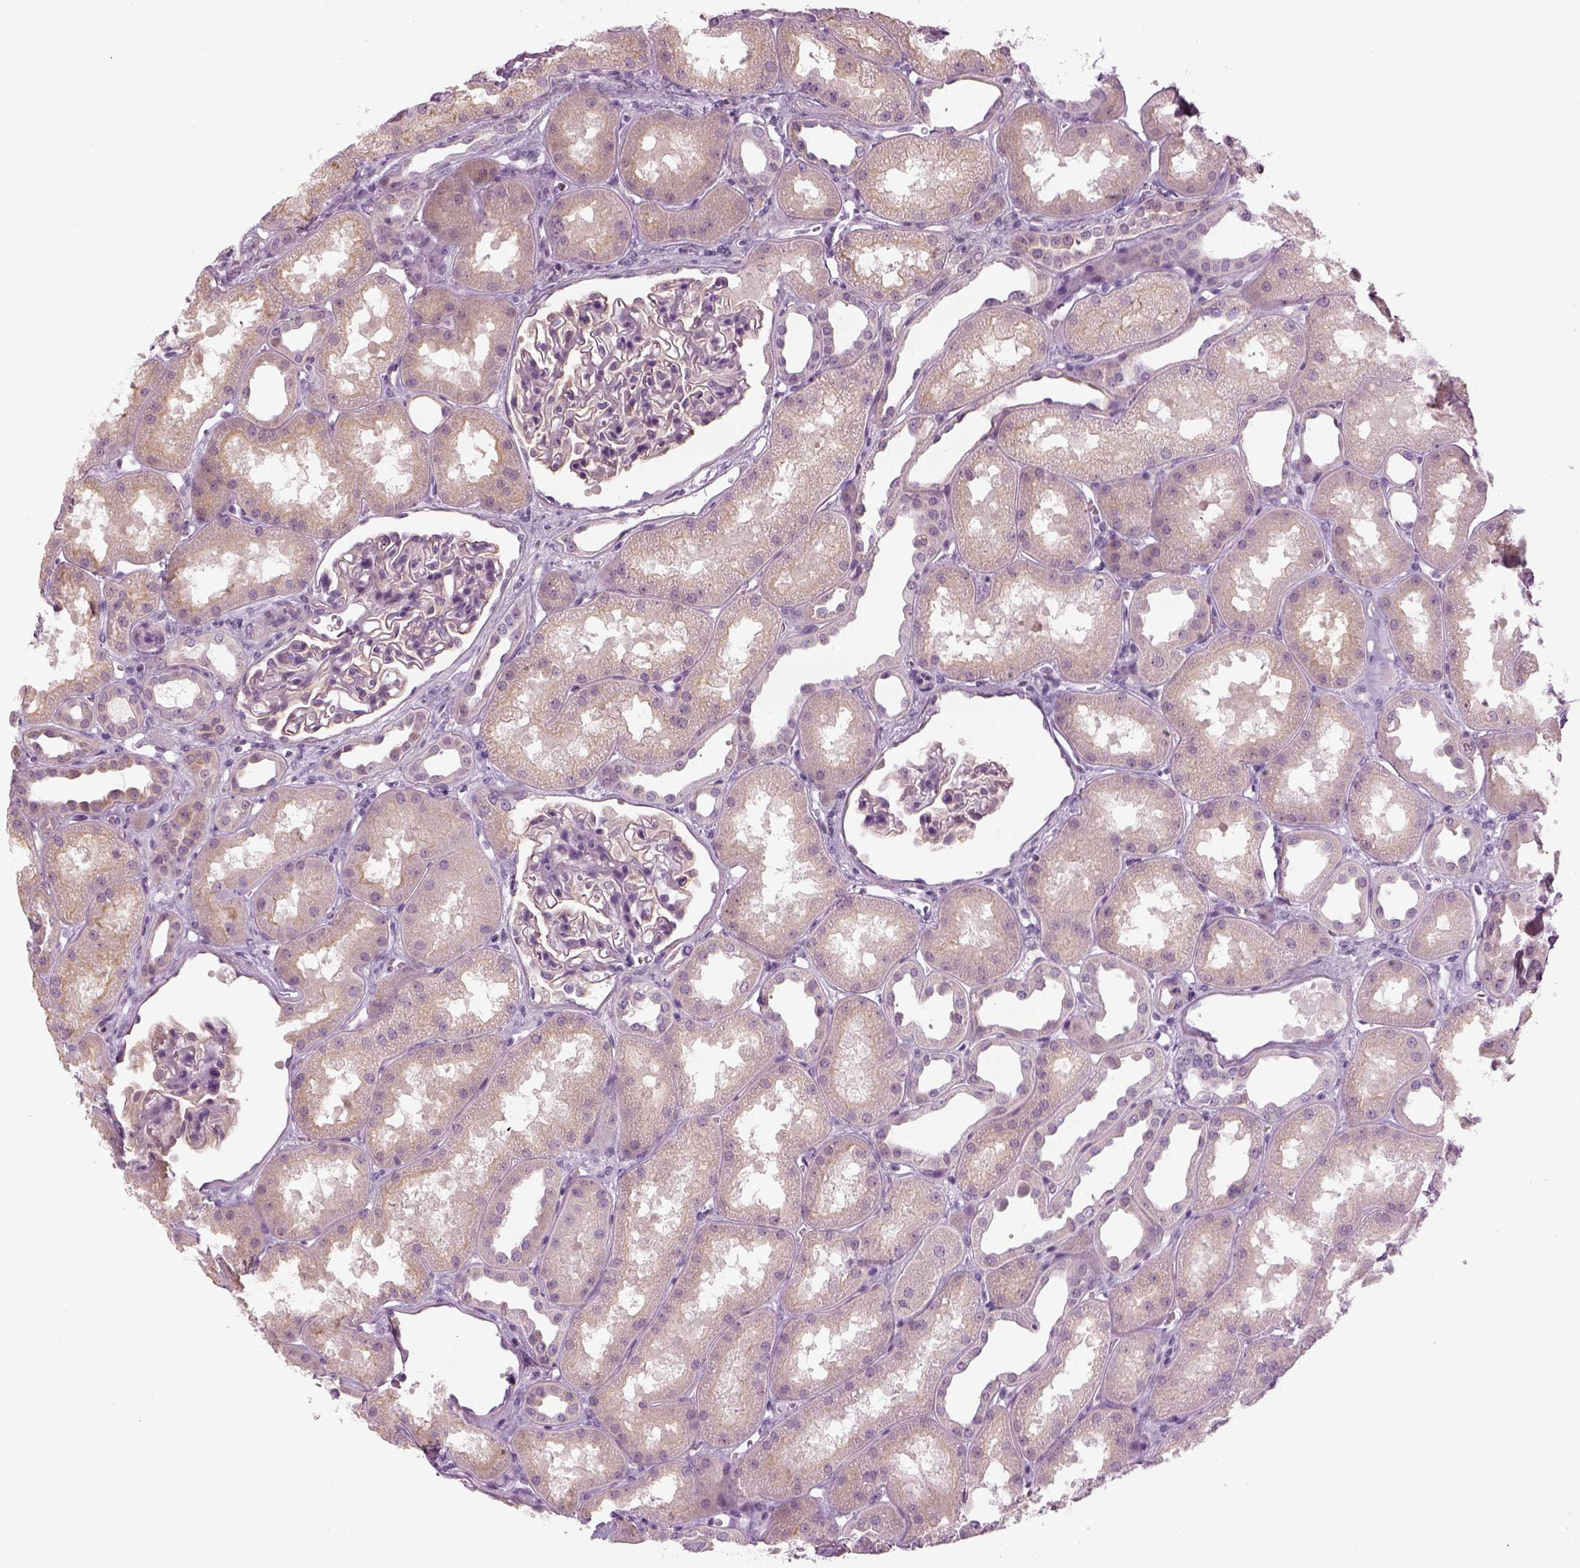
{"staining": {"intensity": "negative", "quantity": "none", "location": "none"}, "tissue": "kidney", "cell_type": "Cells in glomeruli", "image_type": "normal", "snomed": [{"axis": "morphology", "description": "Normal tissue, NOS"}, {"axis": "topography", "description": "Kidney"}], "caption": "IHC image of normal human kidney stained for a protein (brown), which demonstrates no staining in cells in glomeruli. (DAB (3,3'-diaminobenzidine) immunohistochemistry visualized using brightfield microscopy, high magnification).", "gene": "LRRIQ3", "patient": {"sex": "male", "age": 61}}